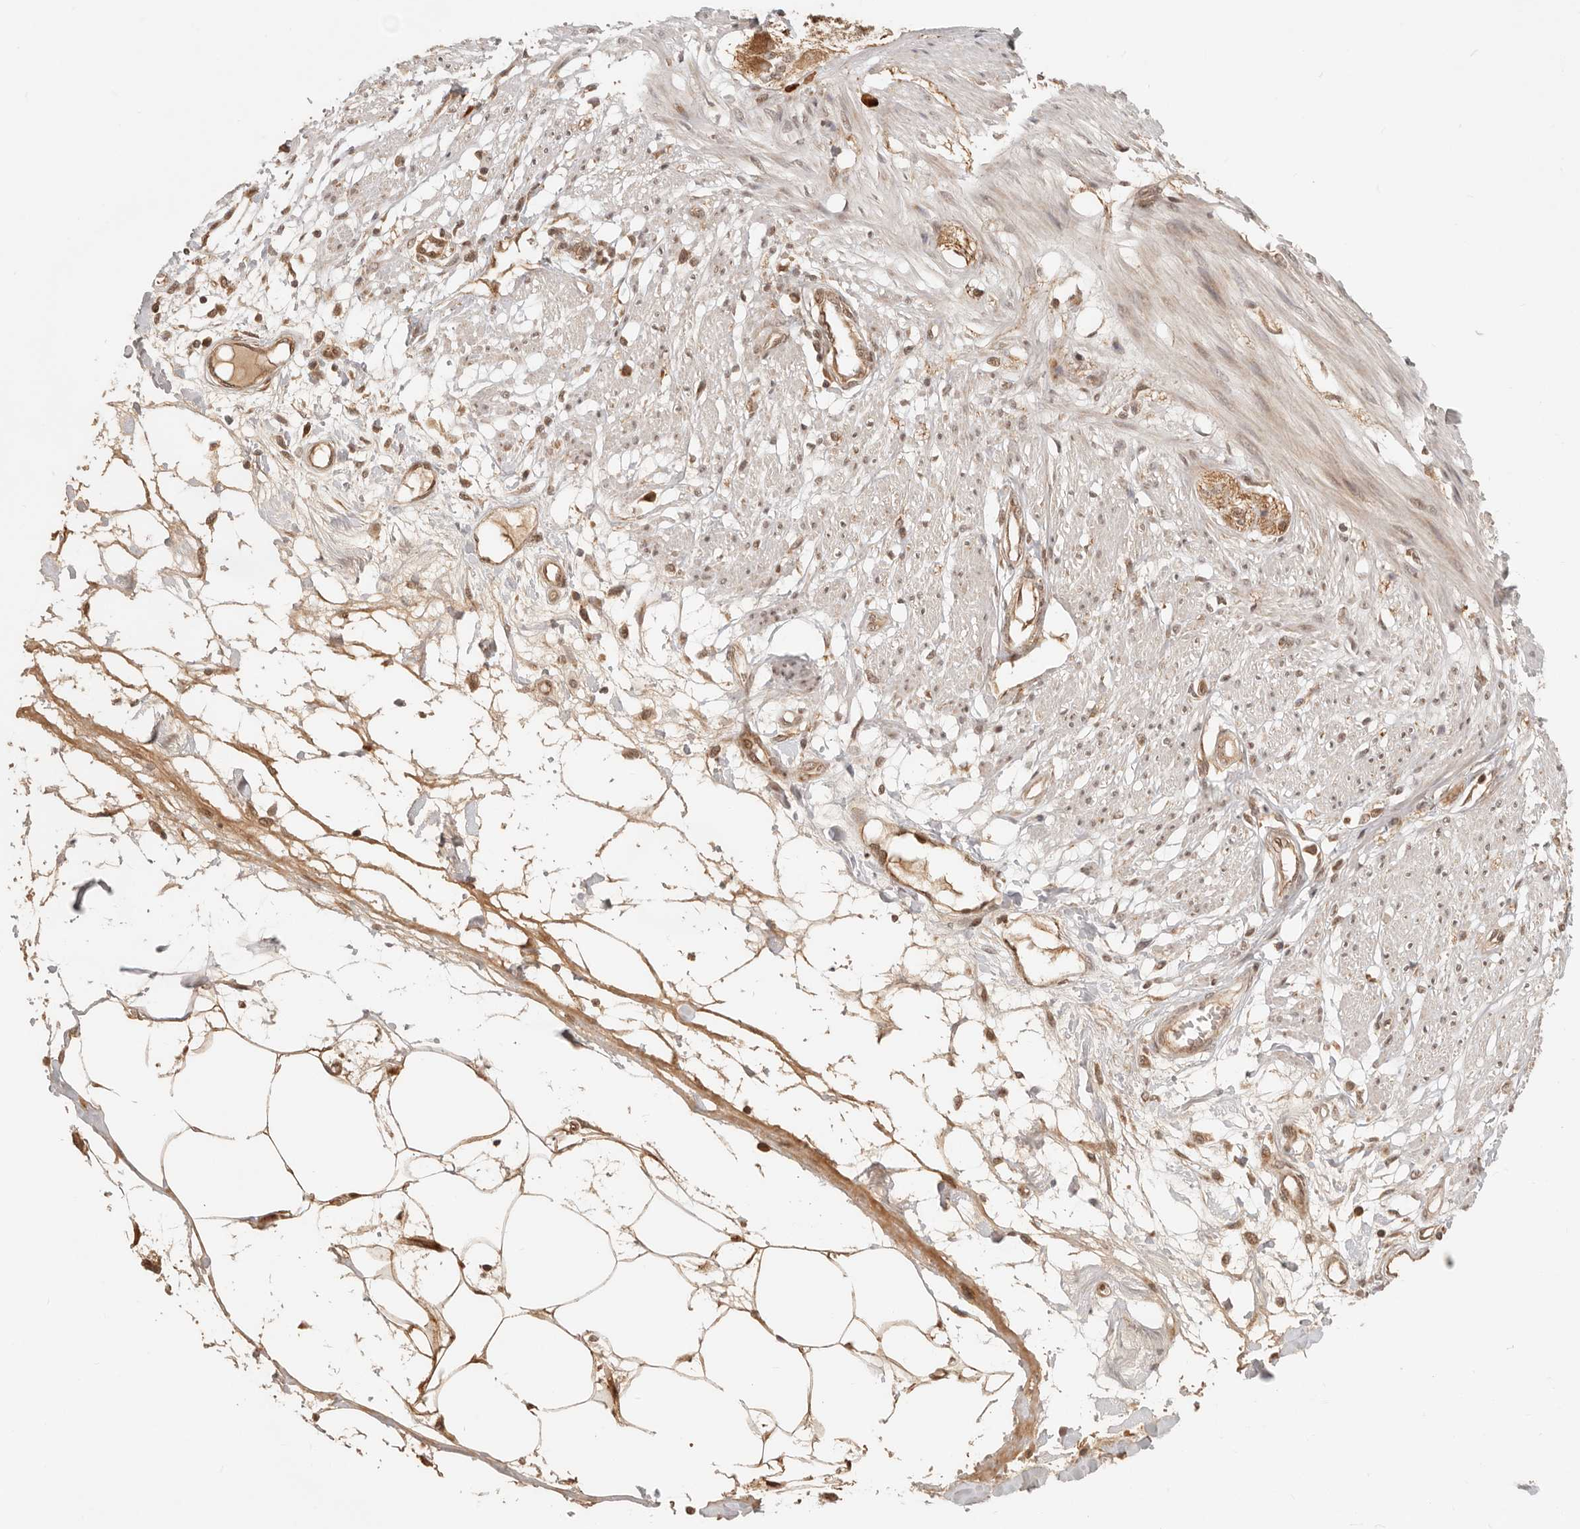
{"staining": {"intensity": "weak", "quantity": "25%-75%", "location": "nuclear"}, "tissue": "smooth muscle", "cell_type": "Smooth muscle cells", "image_type": "normal", "snomed": [{"axis": "morphology", "description": "Normal tissue, NOS"}, {"axis": "morphology", "description": "Adenocarcinoma, NOS"}, {"axis": "topography", "description": "Smooth muscle"}, {"axis": "topography", "description": "Colon"}], "caption": "Immunohistochemistry (IHC) (DAB (3,3'-diaminobenzidine)) staining of normal smooth muscle exhibits weak nuclear protein positivity in approximately 25%-75% of smooth muscle cells. The staining is performed using DAB (3,3'-diaminobenzidine) brown chromogen to label protein expression. The nuclei are counter-stained blue using hematoxylin.", "gene": "BAALC", "patient": {"sex": "male", "age": 14}}